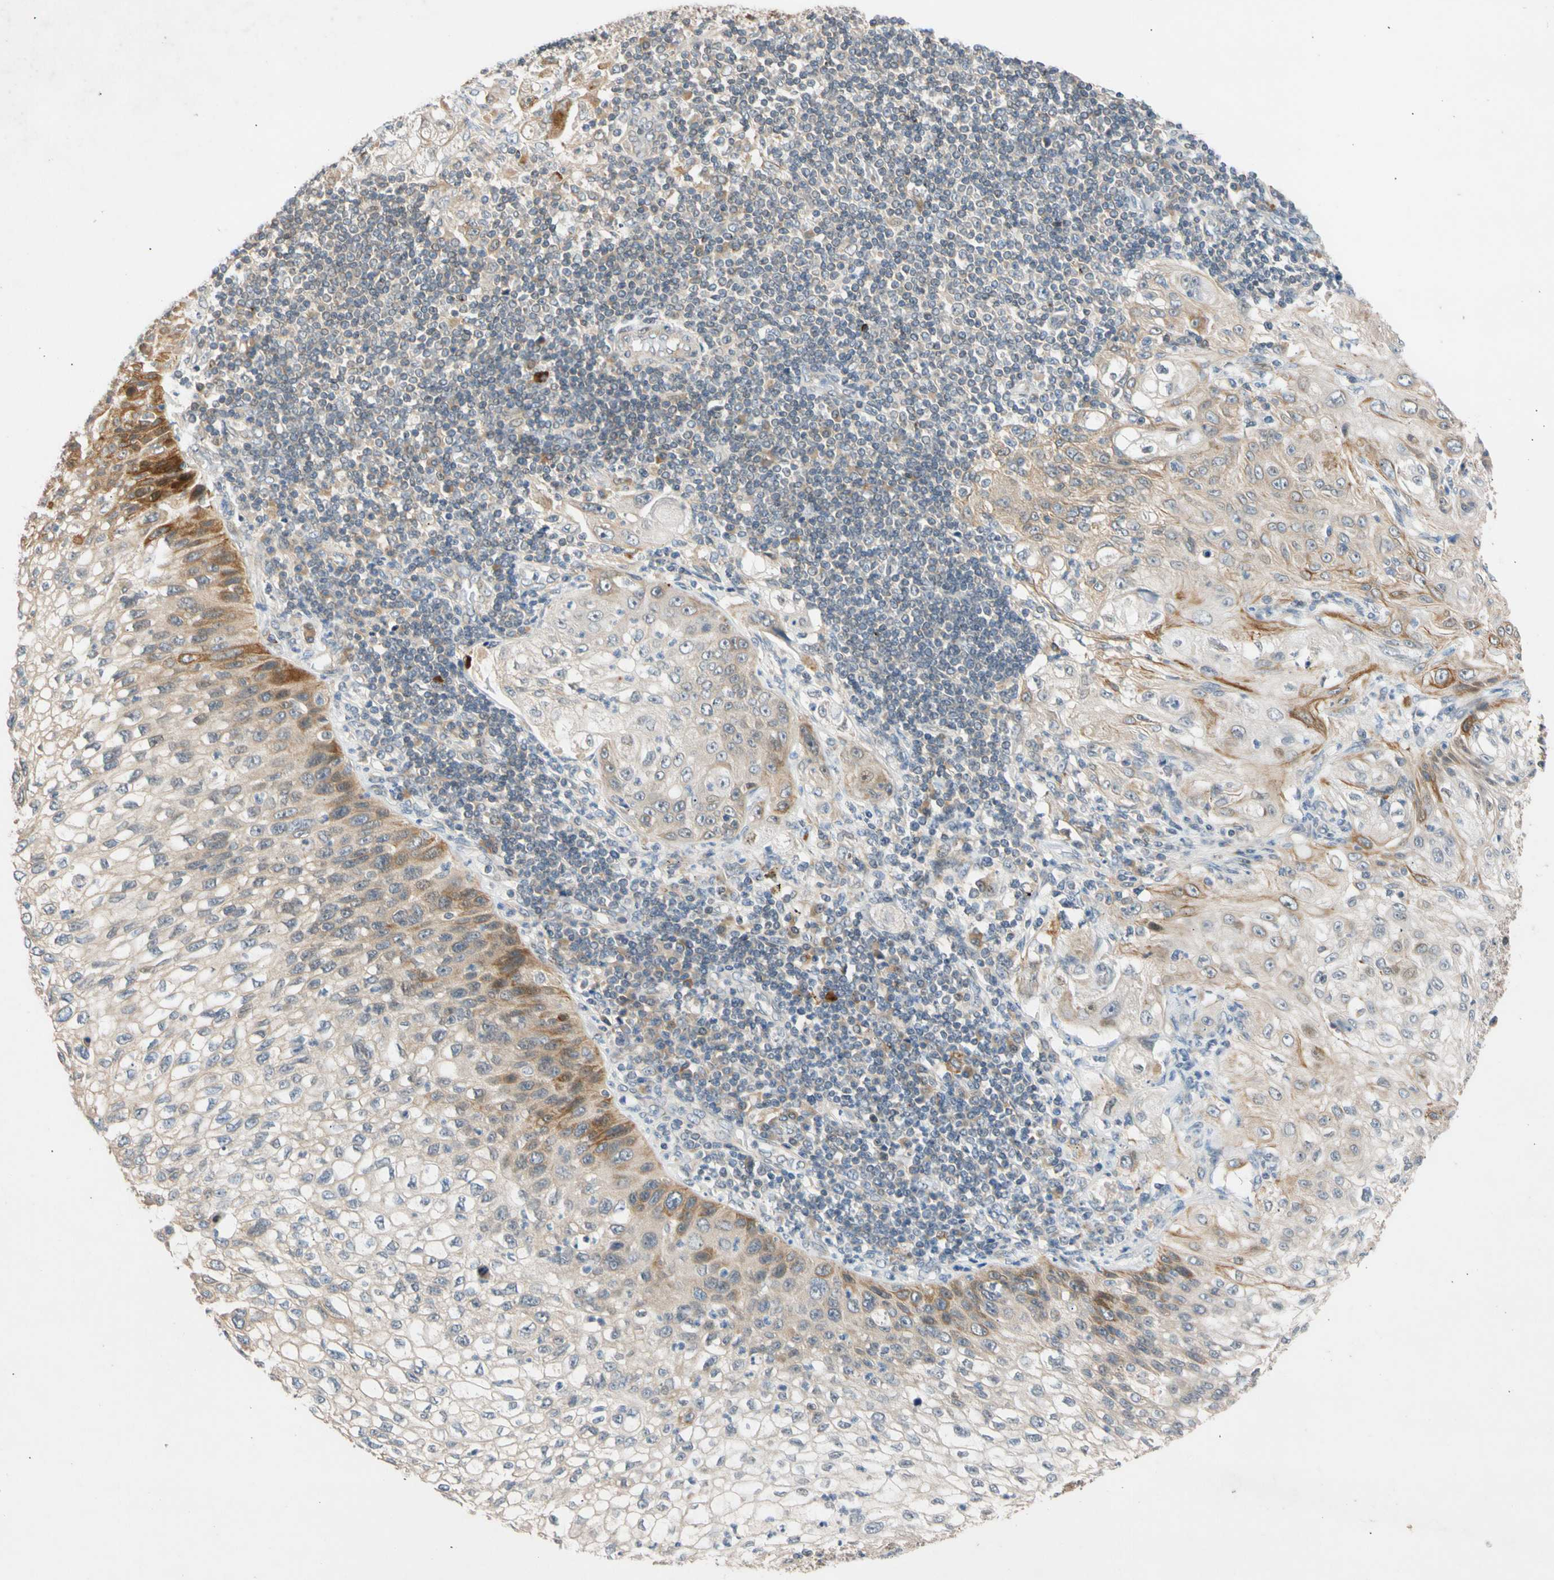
{"staining": {"intensity": "moderate", "quantity": "<25%", "location": "cytoplasmic/membranous"}, "tissue": "lung cancer", "cell_type": "Tumor cells", "image_type": "cancer", "snomed": [{"axis": "morphology", "description": "Inflammation, NOS"}, {"axis": "morphology", "description": "Squamous cell carcinoma, NOS"}, {"axis": "topography", "description": "Lymph node"}, {"axis": "topography", "description": "Soft tissue"}, {"axis": "topography", "description": "Lung"}], "caption": "High-magnification brightfield microscopy of squamous cell carcinoma (lung) stained with DAB (brown) and counterstained with hematoxylin (blue). tumor cells exhibit moderate cytoplasmic/membranous positivity is identified in approximately<25% of cells.", "gene": "CNST", "patient": {"sex": "male", "age": 66}}